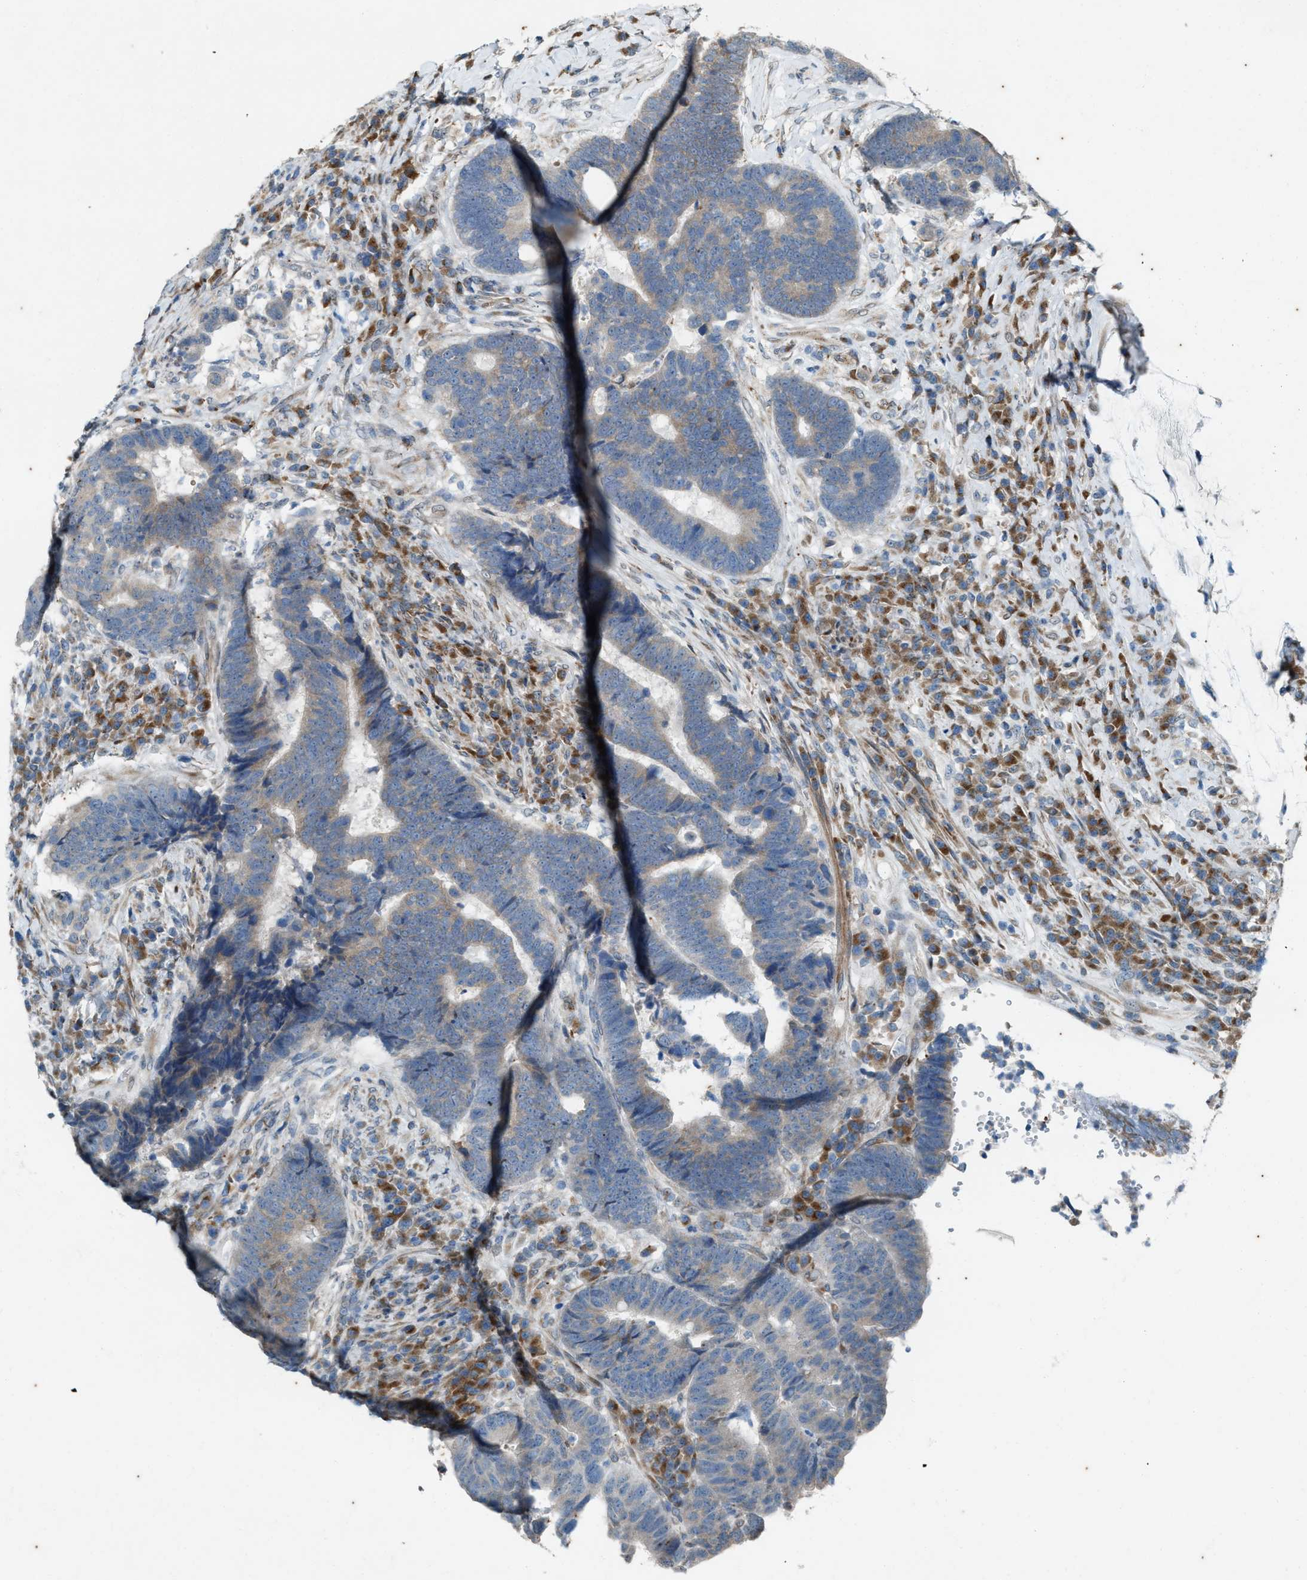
{"staining": {"intensity": "weak", "quantity": "25%-75%", "location": "cytoplasmic/membranous"}, "tissue": "colorectal cancer", "cell_type": "Tumor cells", "image_type": "cancer", "snomed": [{"axis": "morphology", "description": "Adenocarcinoma, NOS"}, {"axis": "topography", "description": "Rectum"}], "caption": "A micrograph of human adenocarcinoma (colorectal) stained for a protein shows weak cytoplasmic/membranous brown staining in tumor cells. The protein is stained brown, and the nuclei are stained in blue (DAB IHC with brightfield microscopy, high magnification).", "gene": "CHPF2", "patient": {"sex": "female", "age": 89}}